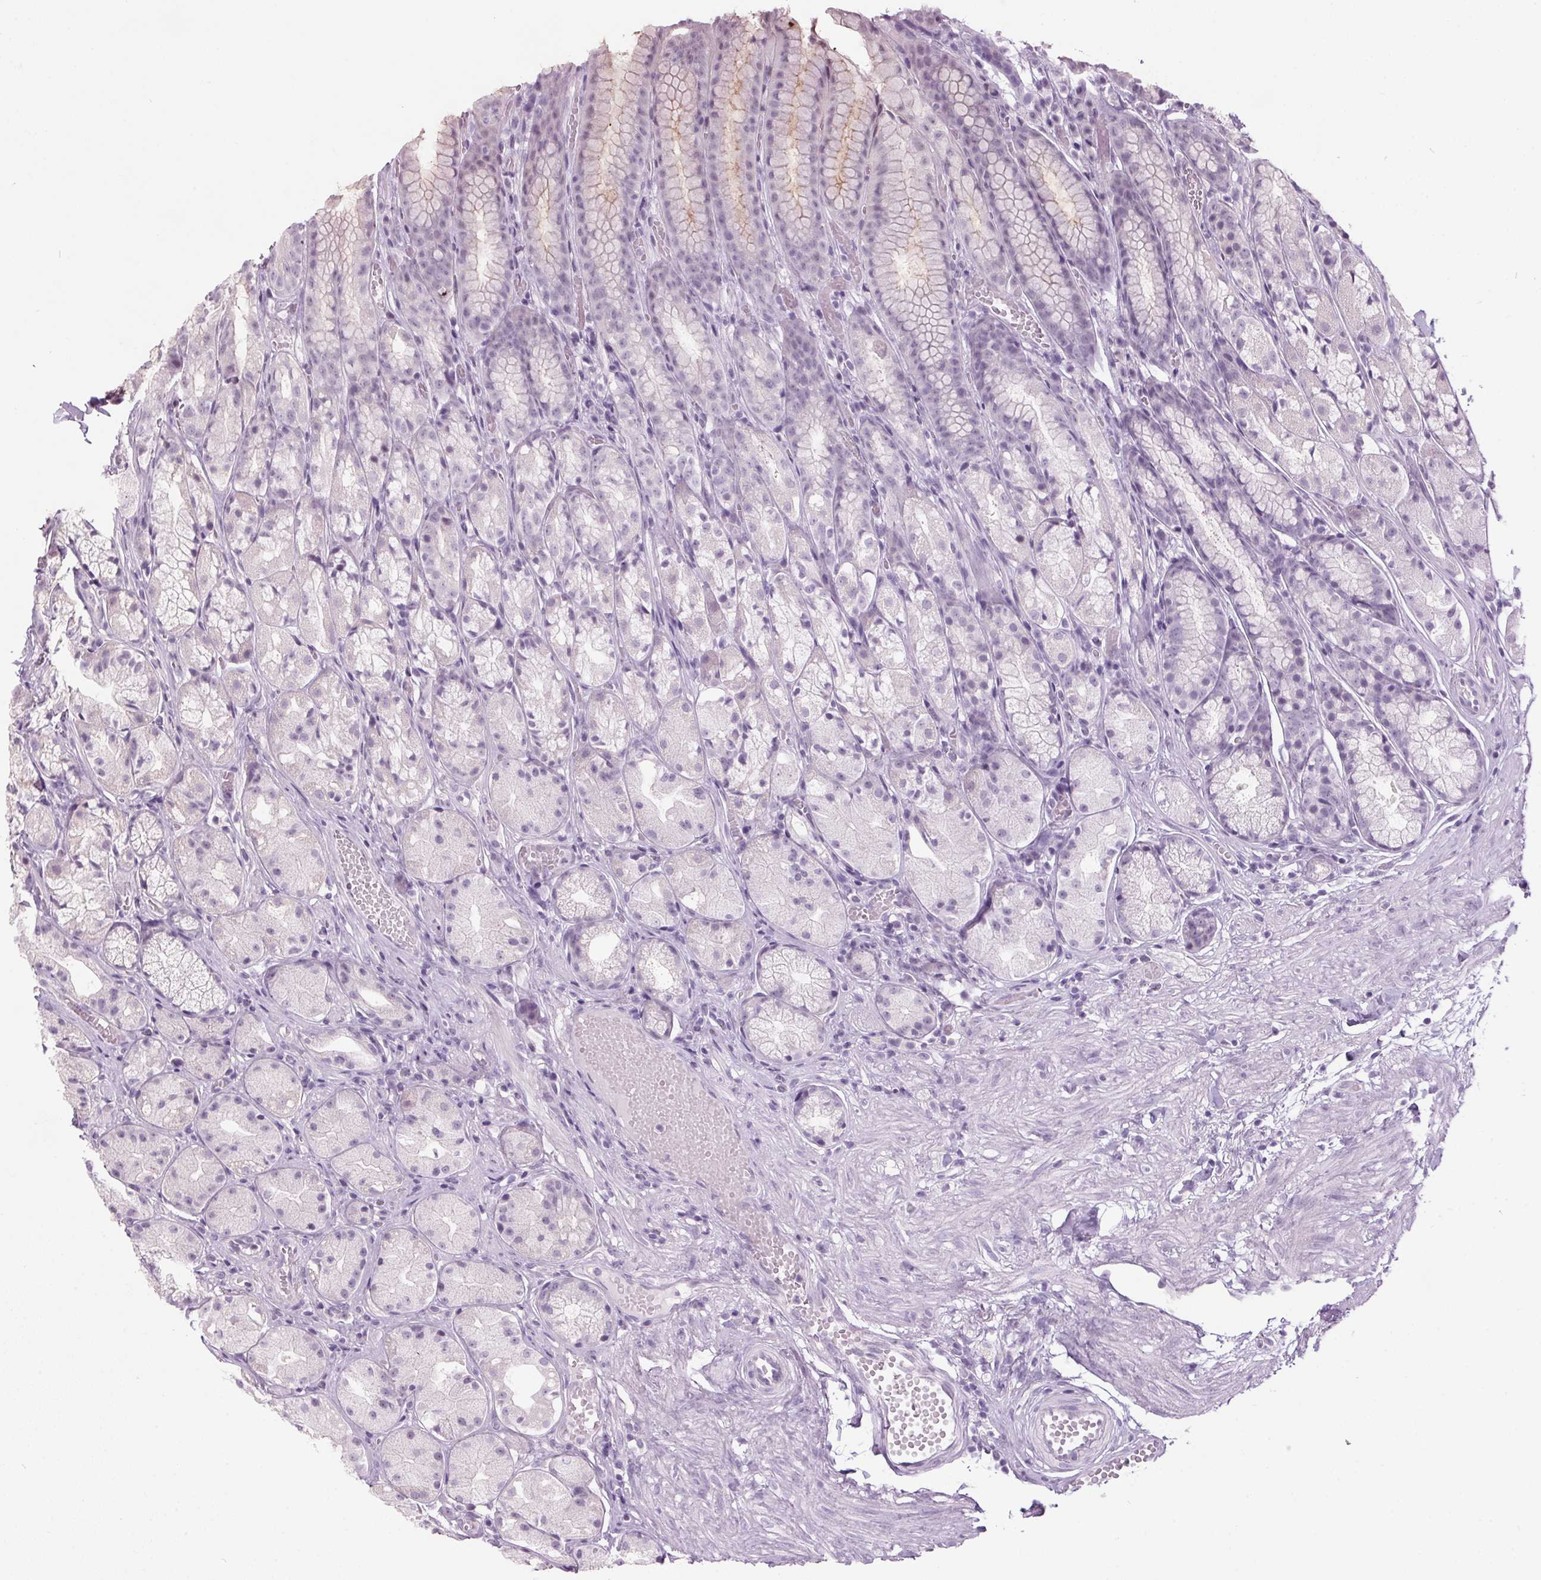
{"staining": {"intensity": "negative", "quantity": "none", "location": "none"}, "tissue": "stomach", "cell_type": "Glandular cells", "image_type": "normal", "snomed": [{"axis": "morphology", "description": "Normal tissue, NOS"}, {"axis": "topography", "description": "Stomach"}], "caption": "Human stomach stained for a protein using immunohistochemistry (IHC) reveals no positivity in glandular cells.", "gene": "ODAD2", "patient": {"sex": "male", "age": 70}}